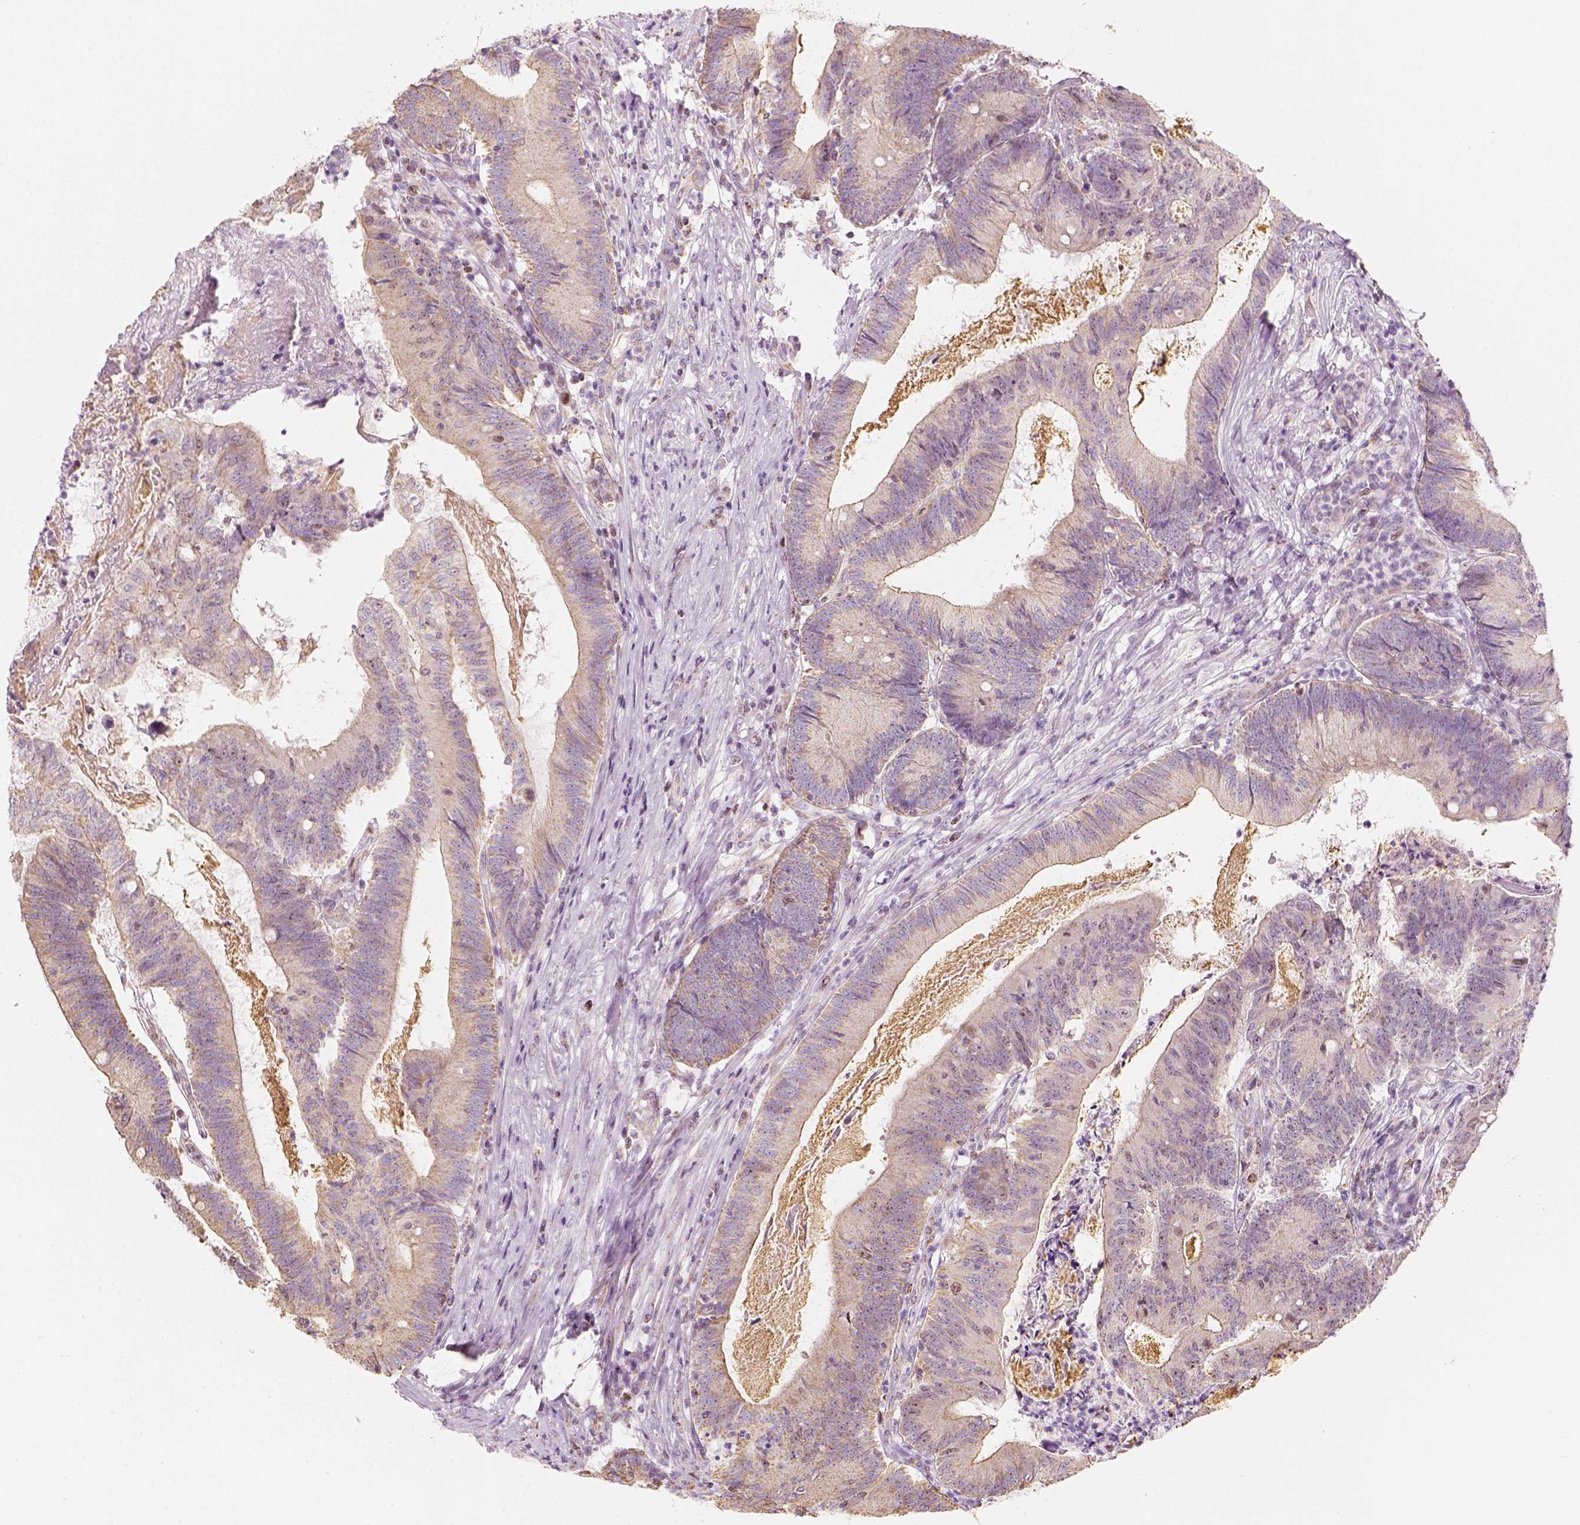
{"staining": {"intensity": "weak", "quantity": "<25%", "location": "cytoplasmic/membranous"}, "tissue": "colorectal cancer", "cell_type": "Tumor cells", "image_type": "cancer", "snomed": [{"axis": "morphology", "description": "Adenocarcinoma, NOS"}, {"axis": "topography", "description": "Colon"}], "caption": "Immunohistochemical staining of colorectal adenocarcinoma reveals no significant positivity in tumor cells.", "gene": "LCA5", "patient": {"sex": "female", "age": 70}}